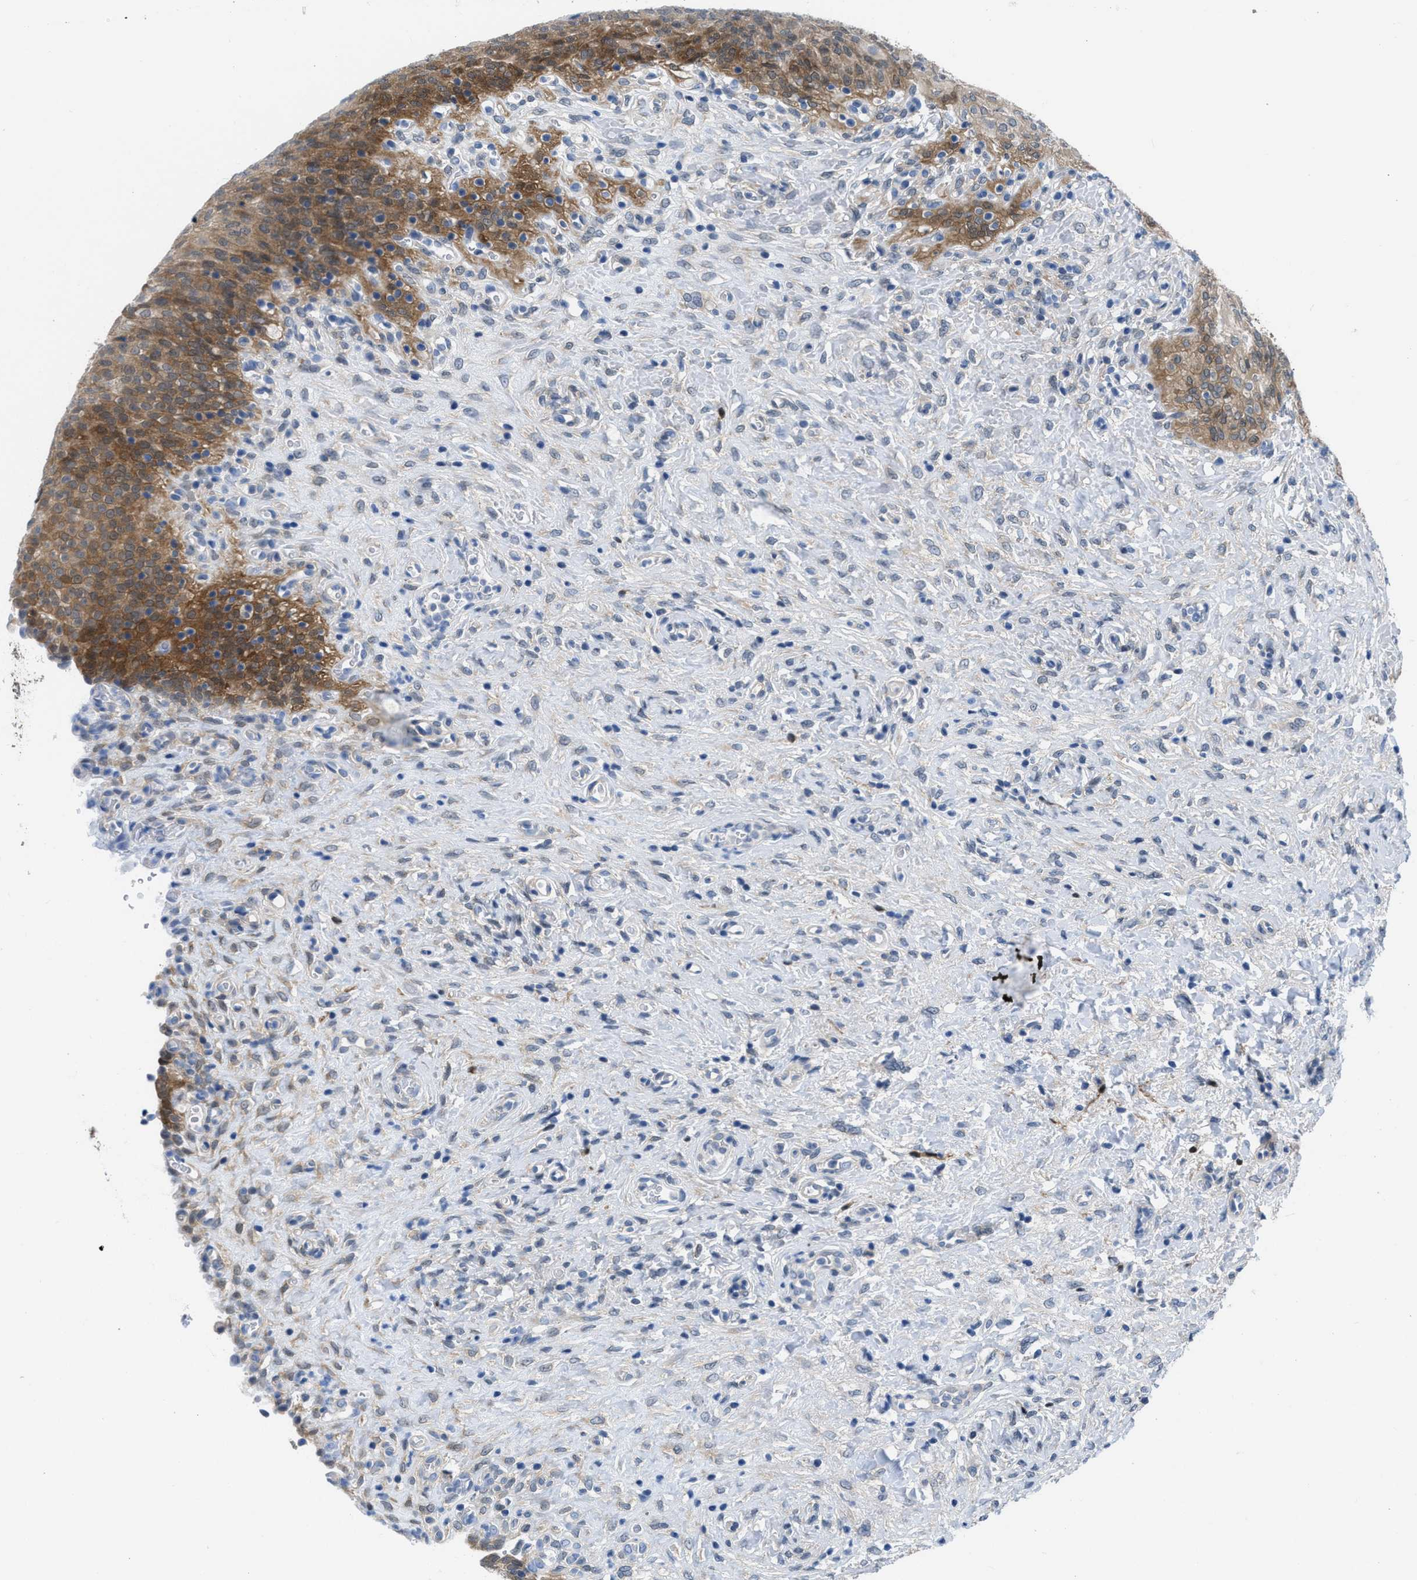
{"staining": {"intensity": "moderate", "quantity": ">75%", "location": "cytoplasmic/membranous"}, "tissue": "urinary bladder", "cell_type": "Urothelial cells", "image_type": "normal", "snomed": [{"axis": "morphology", "description": "Urothelial carcinoma, High grade"}, {"axis": "topography", "description": "Urinary bladder"}], "caption": "High-power microscopy captured an IHC photomicrograph of unremarkable urinary bladder, revealing moderate cytoplasmic/membranous staining in about >75% of urothelial cells.", "gene": "CBR1", "patient": {"sex": "male", "age": 46}}